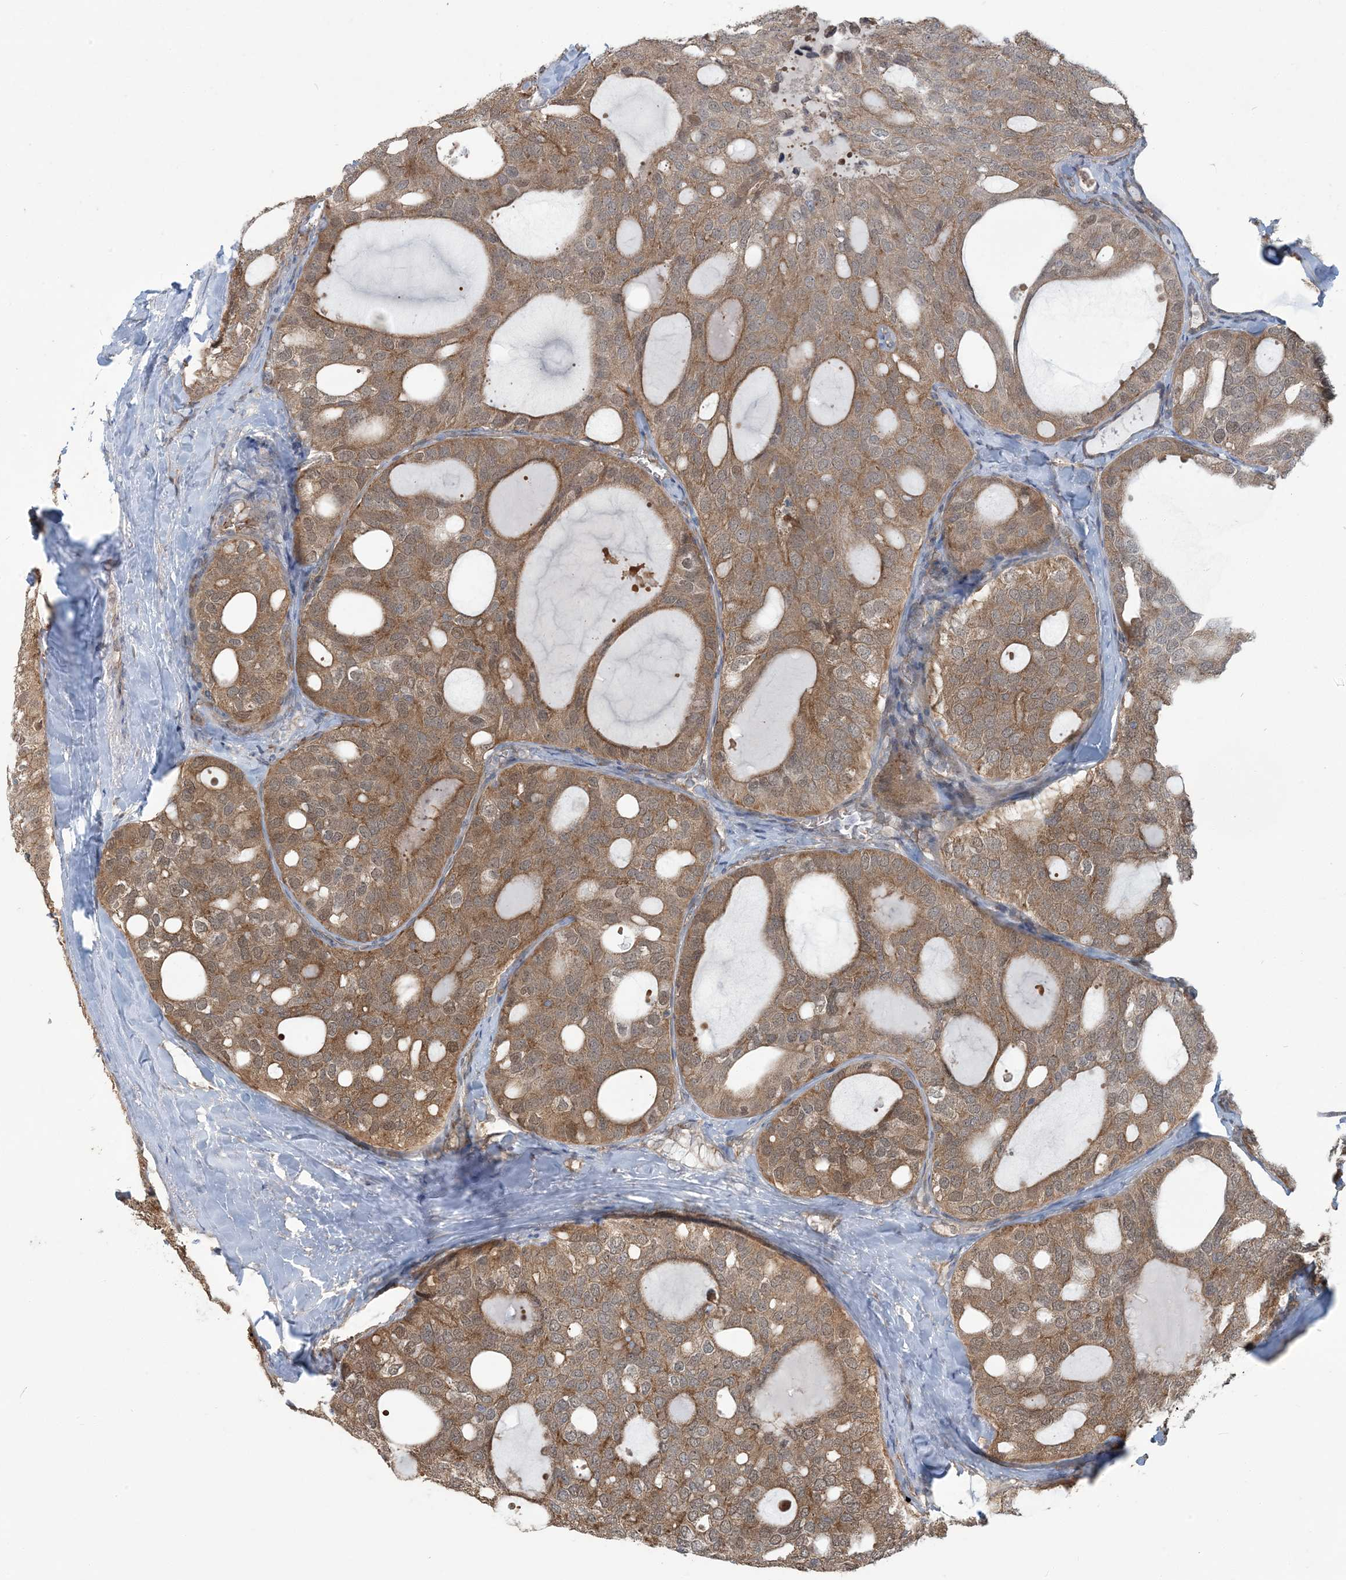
{"staining": {"intensity": "moderate", "quantity": ">75%", "location": "cytoplasmic/membranous"}, "tissue": "thyroid cancer", "cell_type": "Tumor cells", "image_type": "cancer", "snomed": [{"axis": "morphology", "description": "Follicular adenoma carcinoma, NOS"}, {"axis": "topography", "description": "Thyroid gland"}], "caption": "Immunohistochemical staining of human follicular adenoma carcinoma (thyroid) shows moderate cytoplasmic/membranous protein expression in about >75% of tumor cells. The staining was performed using DAB (3,3'-diaminobenzidine), with brown indicating positive protein expression. Nuclei are stained blue with hematoxylin.", "gene": "ERI2", "patient": {"sex": "male", "age": 75}}